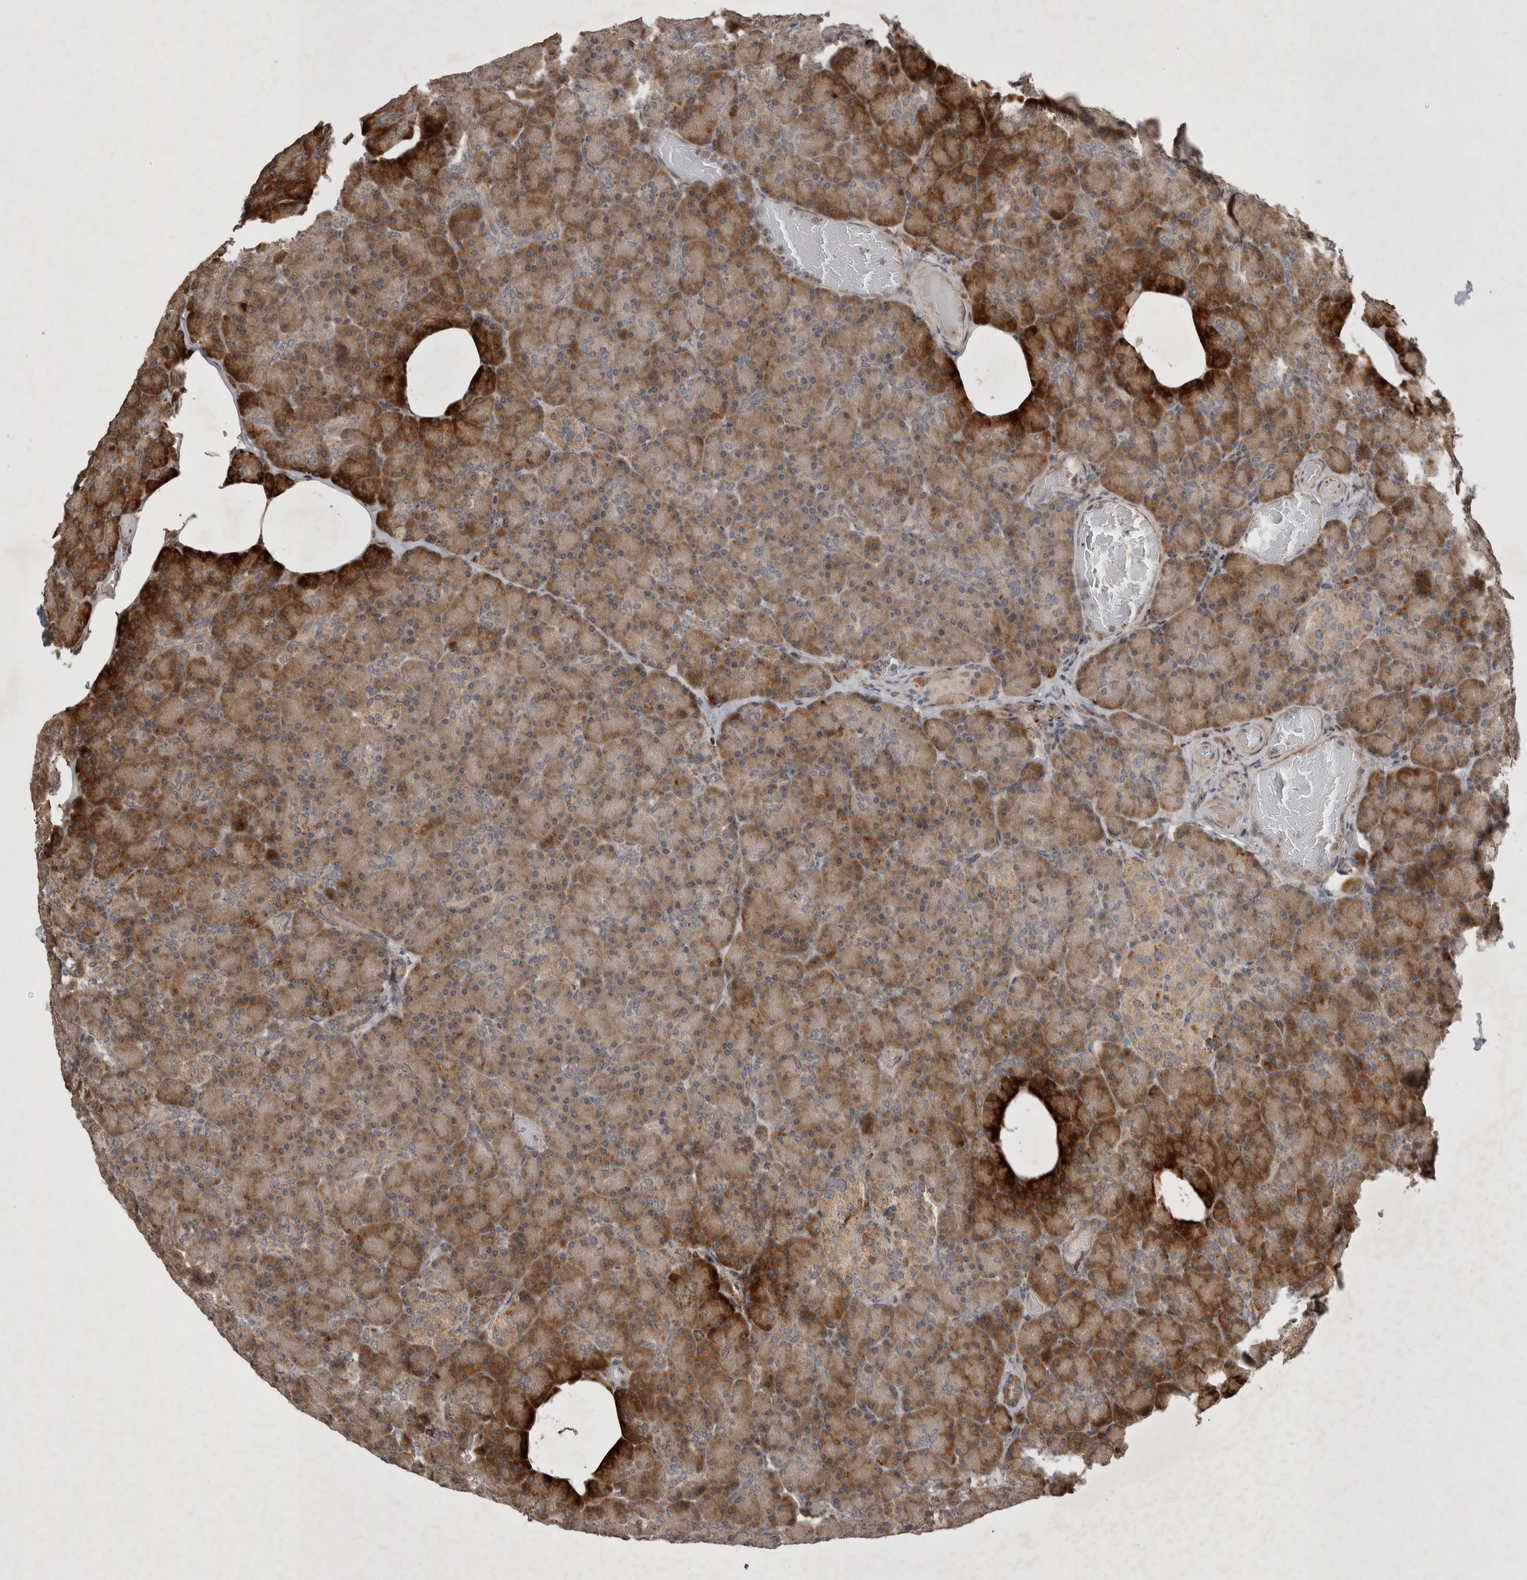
{"staining": {"intensity": "moderate", "quantity": ">75%", "location": "cytoplasmic/membranous"}, "tissue": "pancreas", "cell_type": "Exocrine glandular cells", "image_type": "normal", "snomed": [{"axis": "morphology", "description": "Normal tissue, NOS"}, {"axis": "topography", "description": "Pancreas"}], "caption": "Exocrine glandular cells exhibit medium levels of moderate cytoplasmic/membranous positivity in about >75% of cells in unremarkable pancreas.", "gene": "SERAC1", "patient": {"sex": "female", "age": 43}}